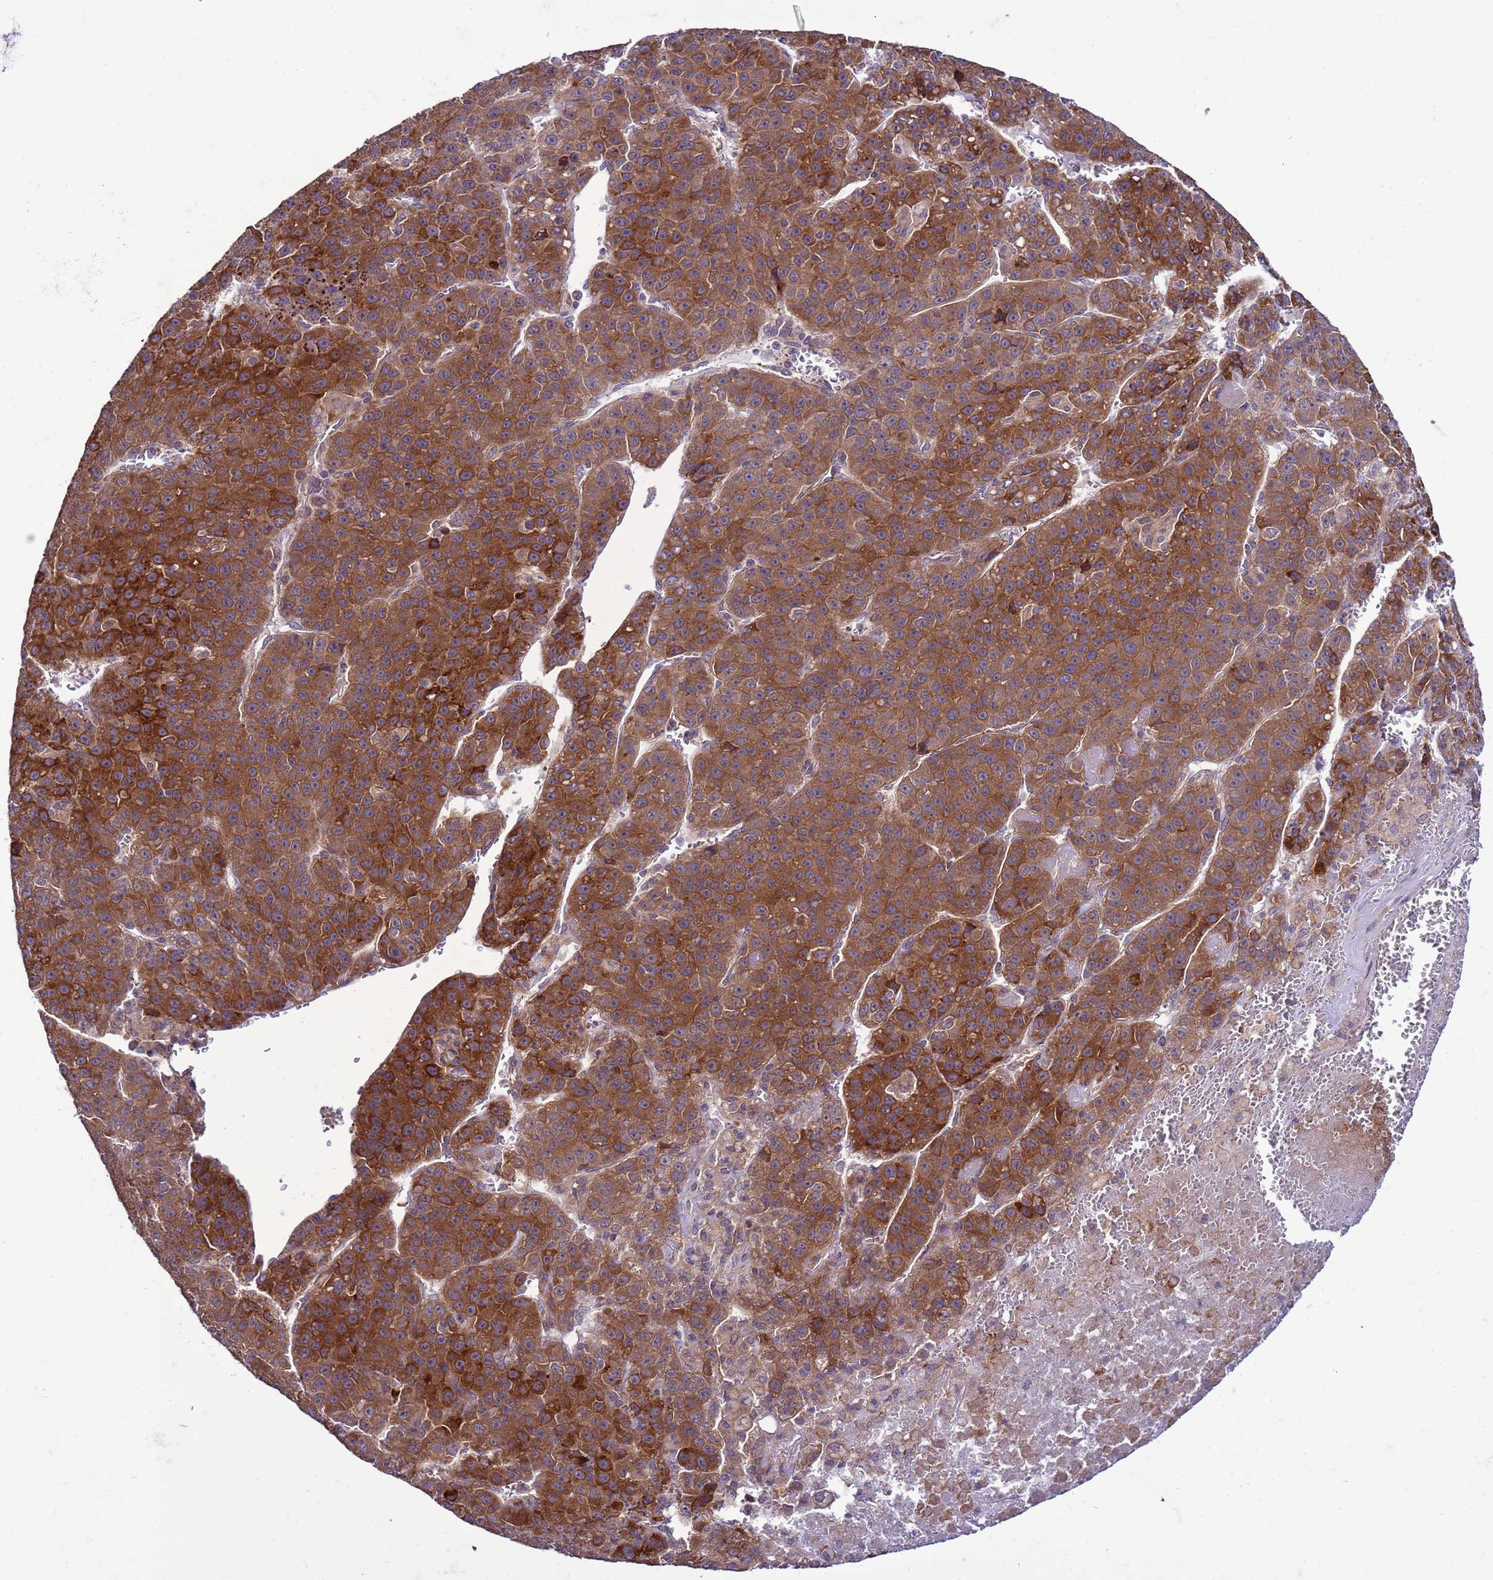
{"staining": {"intensity": "strong", "quantity": ">75%", "location": "cytoplasmic/membranous"}, "tissue": "liver cancer", "cell_type": "Tumor cells", "image_type": "cancer", "snomed": [{"axis": "morphology", "description": "Carcinoma, Hepatocellular, NOS"}, {"axis": "topography", "description": "Liver"}], "caption": "DAB immunohistochemical staining of human liver hepatocellular carcinoma displays strong cytoplasmic/membranous protein staining in approximately >75% of tumor cells. The staining was performed using DAB (3,3'-diaminobenzidine), with brown indicating positive protein expression. Nuclei are stained blue with hematoxylin.", "gene": "GEN1", "patient": {"sex": "female", "age": 53}}